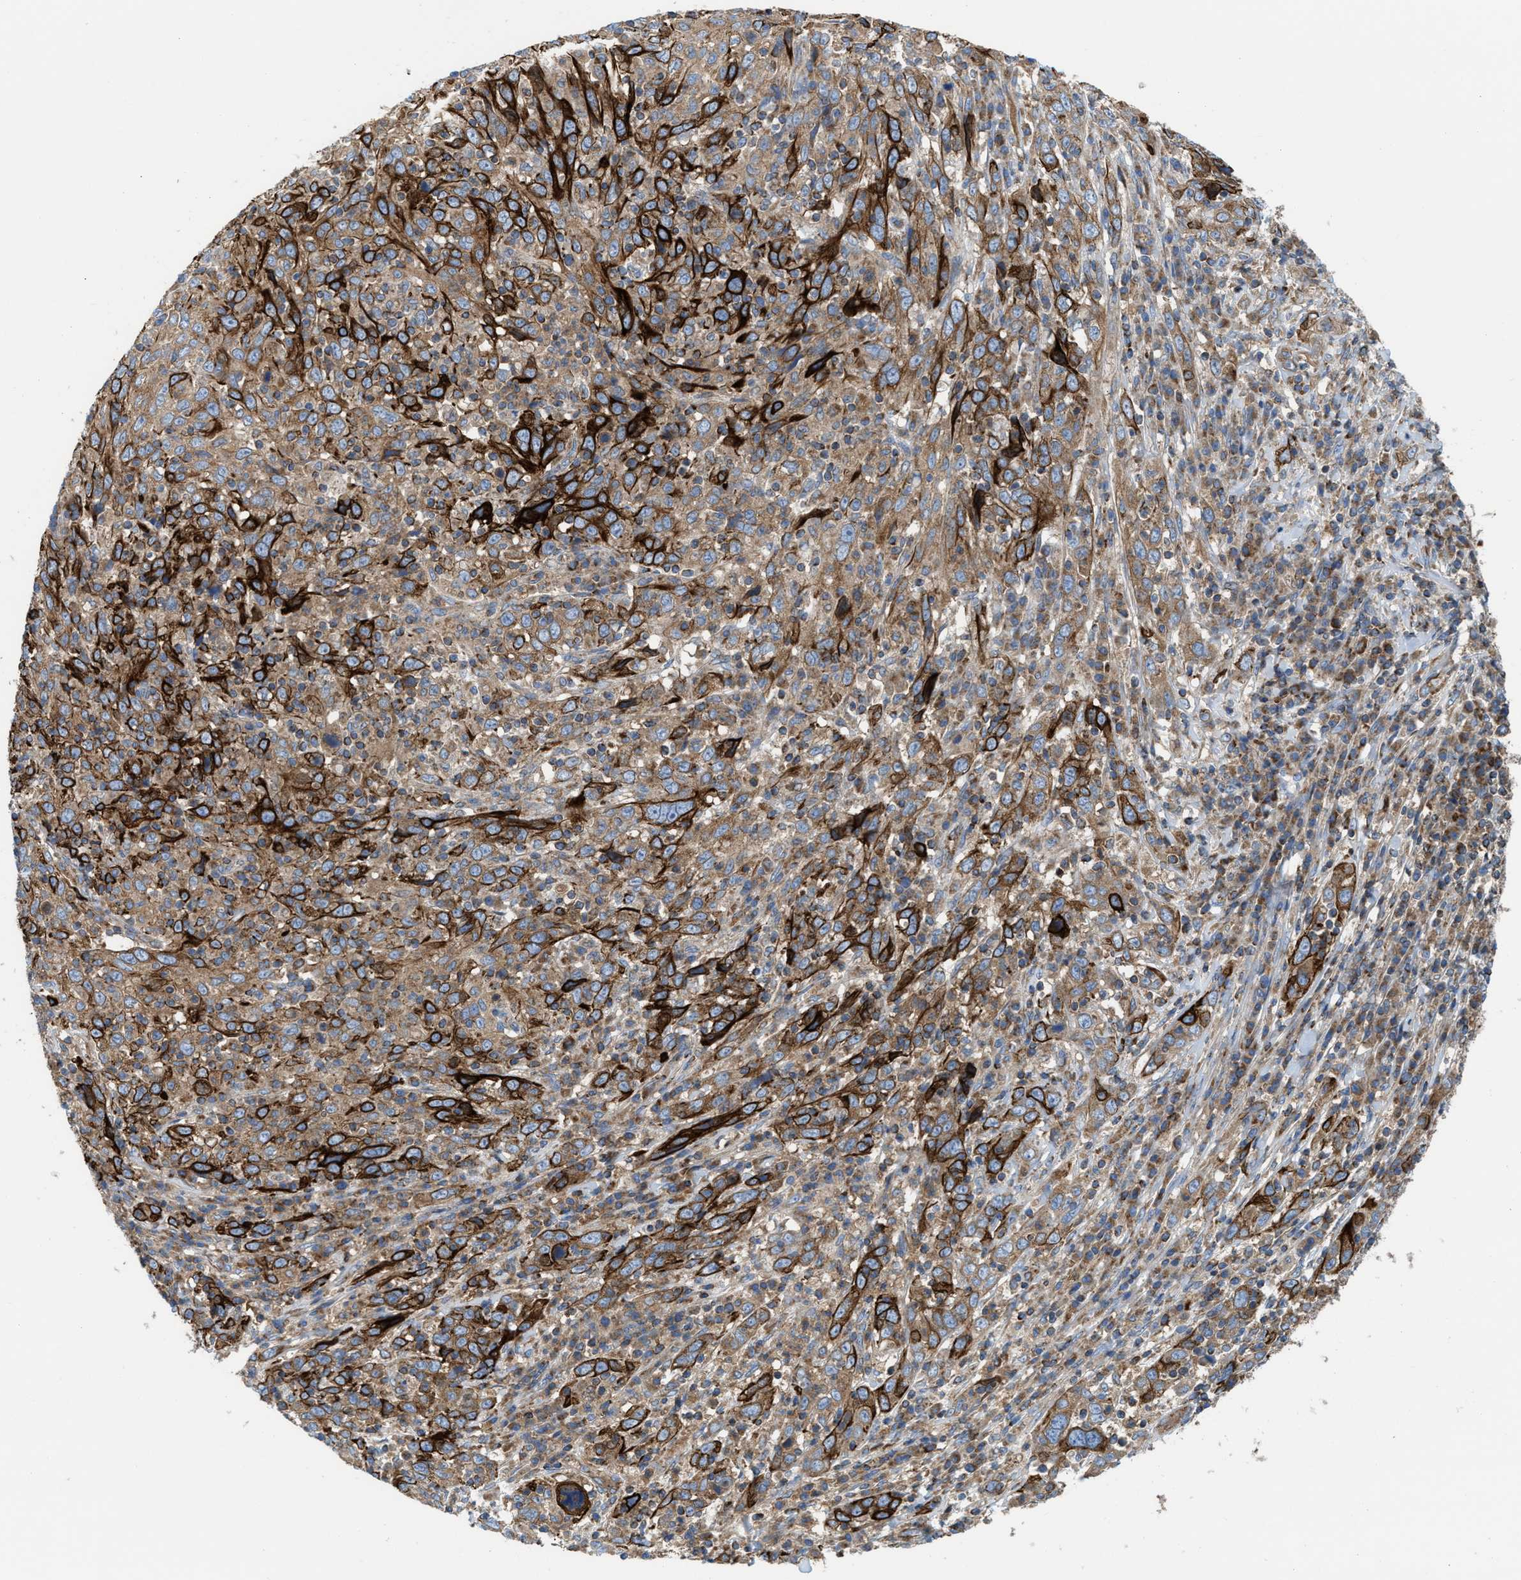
{"staining": {"intensity": "strong", "quantity": "25%-75%", "location": "cytoplasmic/membranous"}, "tissue": "cervical cancer", "cell_type": "Tumor cells", "image_type": "cancer", "snomed": [{"axis": "morphology", "description": "Squamous cell carcinoma, NOS"}, {"axis": "topography", "description": "Cervix"}], "caption": "Strong cytoplasmic/membranous positivity for a protein is appreciated in approximately 25%-75% of tumor cells of cervical cancer using IHC.", "gene": "TBC1D15", "patient": {"sex": "female", "age": 46}}